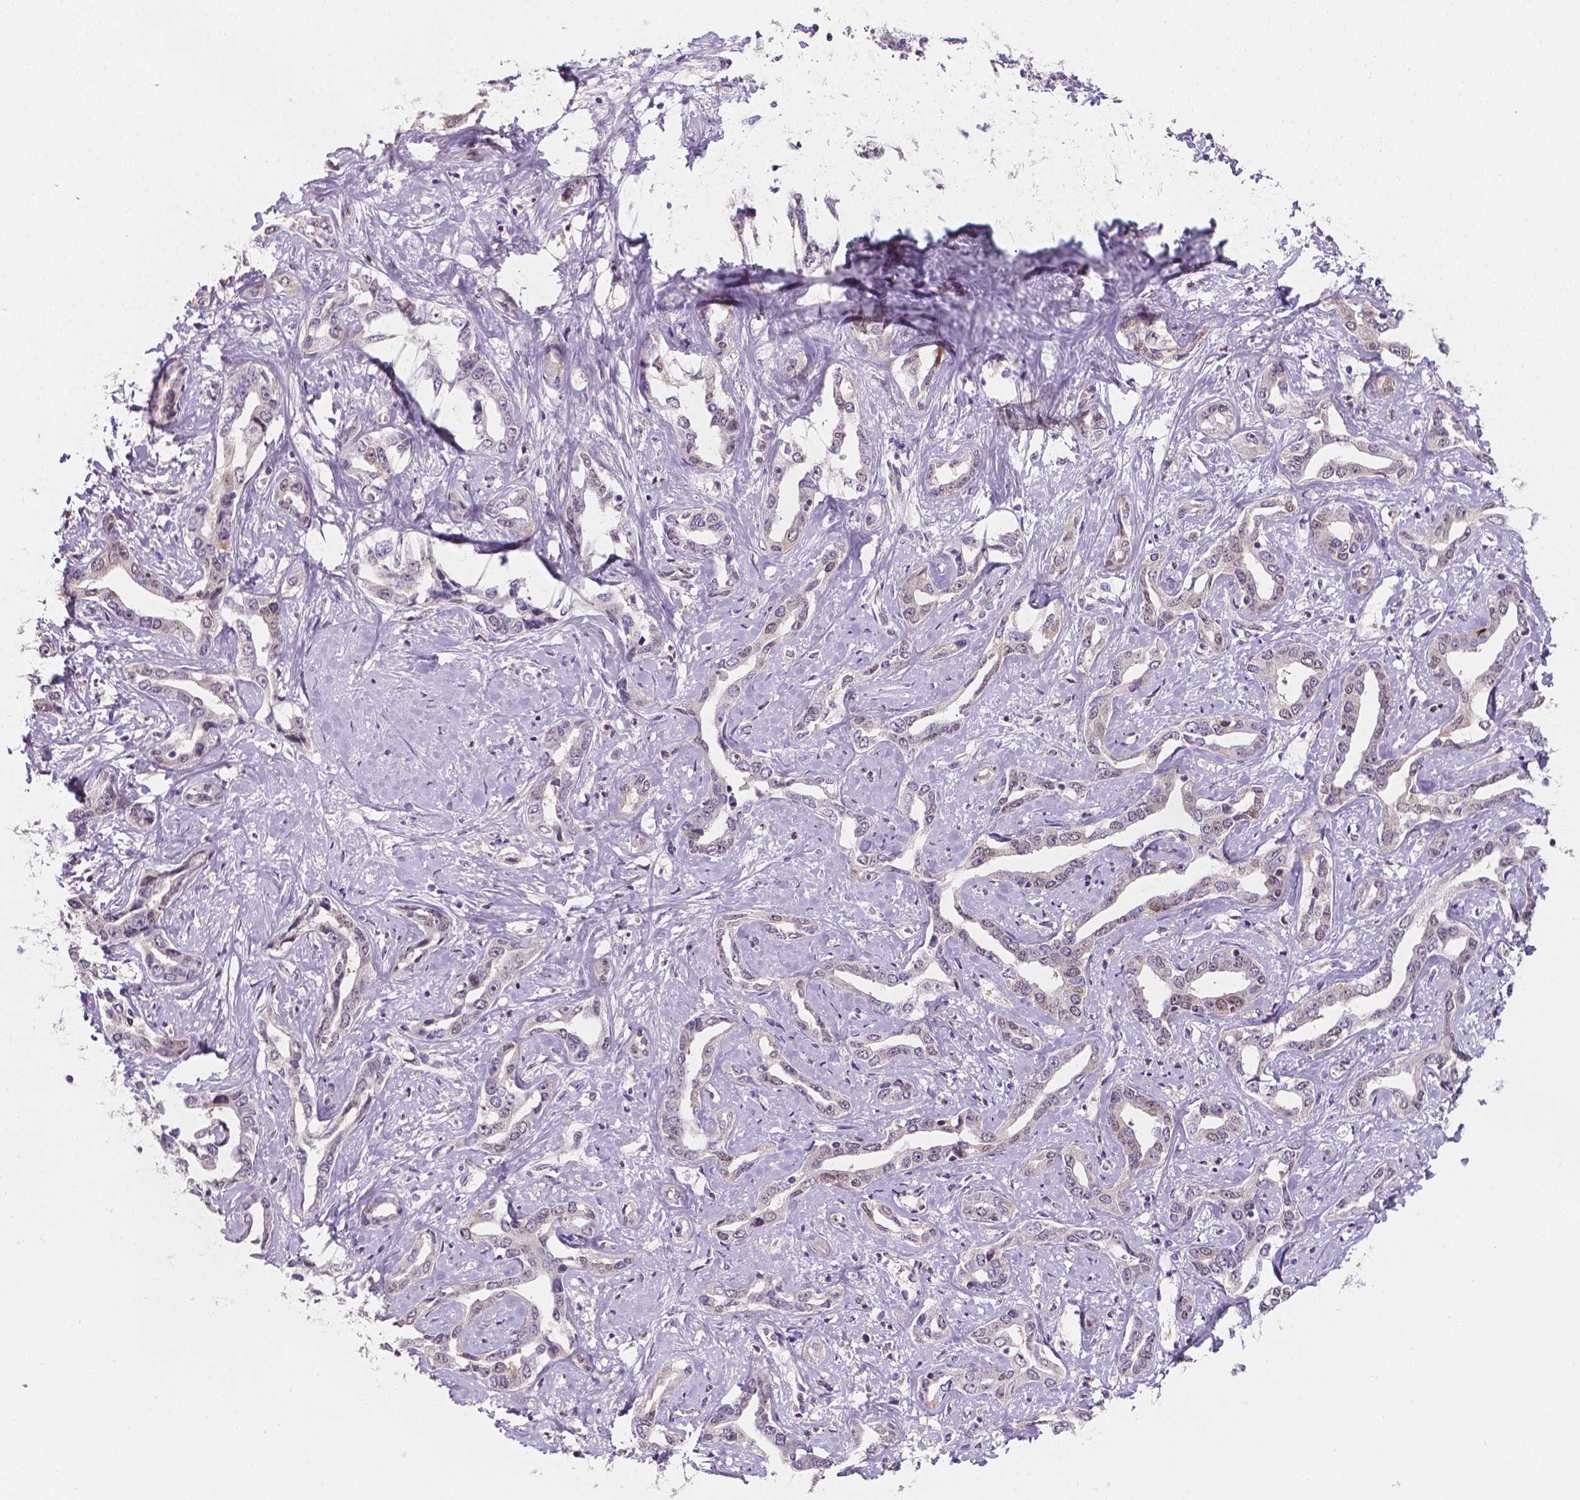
{"staining": {"intensity": "negative", "quantity": "none", "location": "none"}, "tissue": "liver cancer", "cell_type": "Tumor cells", "image_type": "cancer", "snomed": [{"axis": "morphology", "description": "Cholangiocarcinoma"}, {"axis": "topography", "description": "Liver"}], "caption": "An immunohistochemistry (IHC) histopathology image of liver cancer (cholangiocarcinoma) is shown. There is no staining in tumor cells of liver cancer (cholangiocarcinoma). Nuclei are stained in blue.", "gene": "TNFAIP2", "patient": {"sex": "male", "age": 59}}